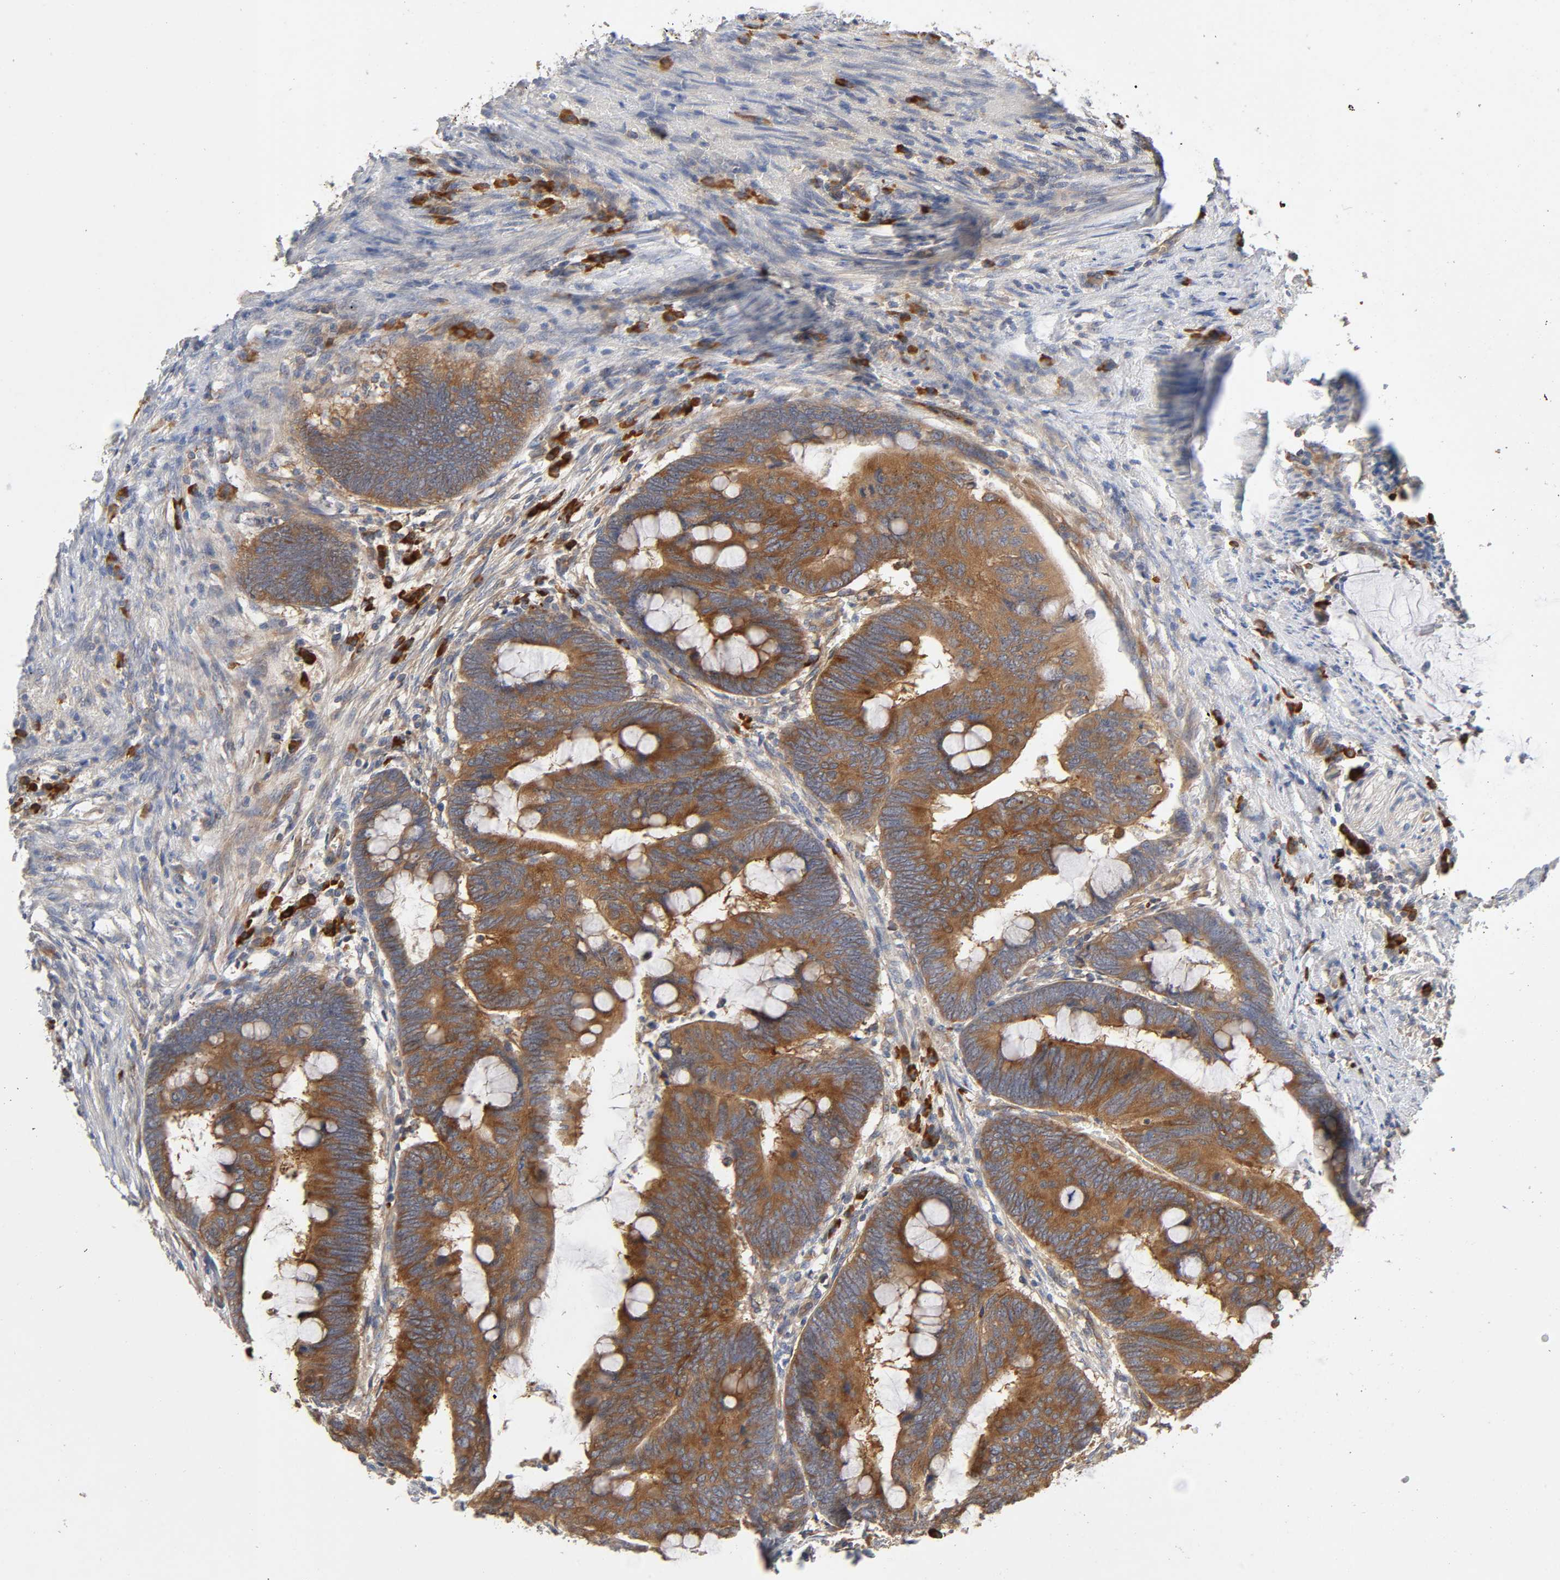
{"staining": {"intensity": "strong", "quantity": ">75%", "location": "cytoplasmic/membranous"}, "tissue": "colorectal cancer", "cell_type": "Tumor cells", "image_type": "cancer", "snomed": [{"axis": "morphology", "description": "Normal tissue, NOS"}, {"axis": "morphology", "description": "Adenocarcinoma, NOS"}, {"axis": "topography", "description": "Rectum"}, {"axis": "topography", "description": "Peripheral nerve tissue"}], "caption": "A histopathology image of human colorectal cancer stained for a protein reveals strong cytoplasmic/membranous brown staining in tumor cells. The staining was performed using DAB to visualize the protein expression in brown, while the nuclei were stained in blue with hematoxylin (Magnification: 20x).", "gene": "SCHIP1", "patient": {"sex": "male", "age": 92}}